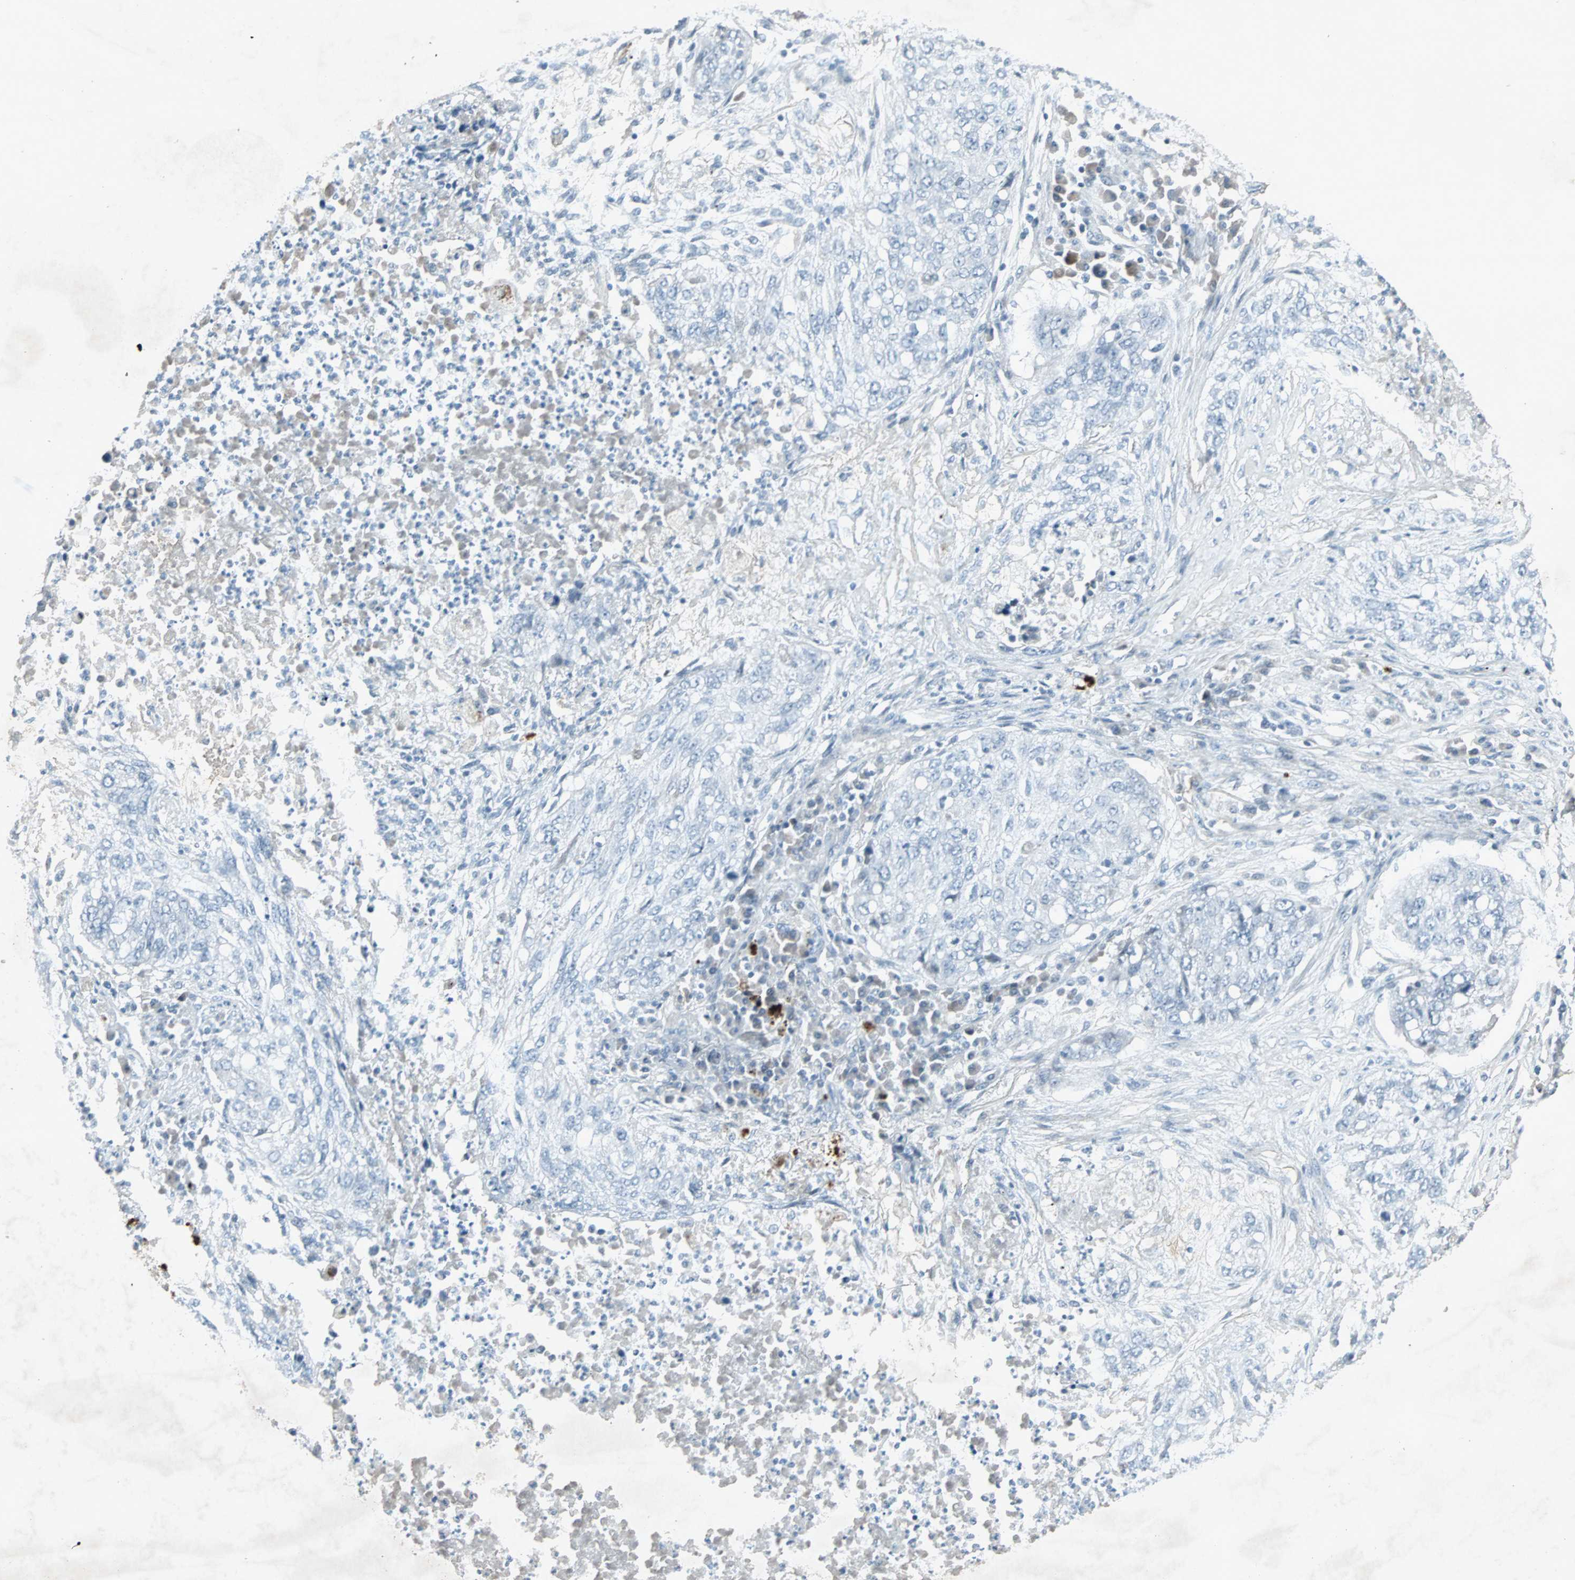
{"staining": {"intensity": "negative", "quantity": "none", "location": "none"}, "tissue": "lung cancer", "cell_type": "Tumor cells", "image_type": "cancer", "snomed": [{"axis": "morphology", "description": "Squamous cell carcinoma, NOS"}, {"axis": "topography", "description": "Lung"}], "caption": "Immunohistochemical staining of human squamous cell carcinoma (lung) reveals no significant expression in tumor cells. Brightfield microscopy of IHC stained with DAB (brown) and hematoxylin (blue), captured at high magnification.", "gene": "LANCL3", "patient": {"sex": "female", "age": 63}}